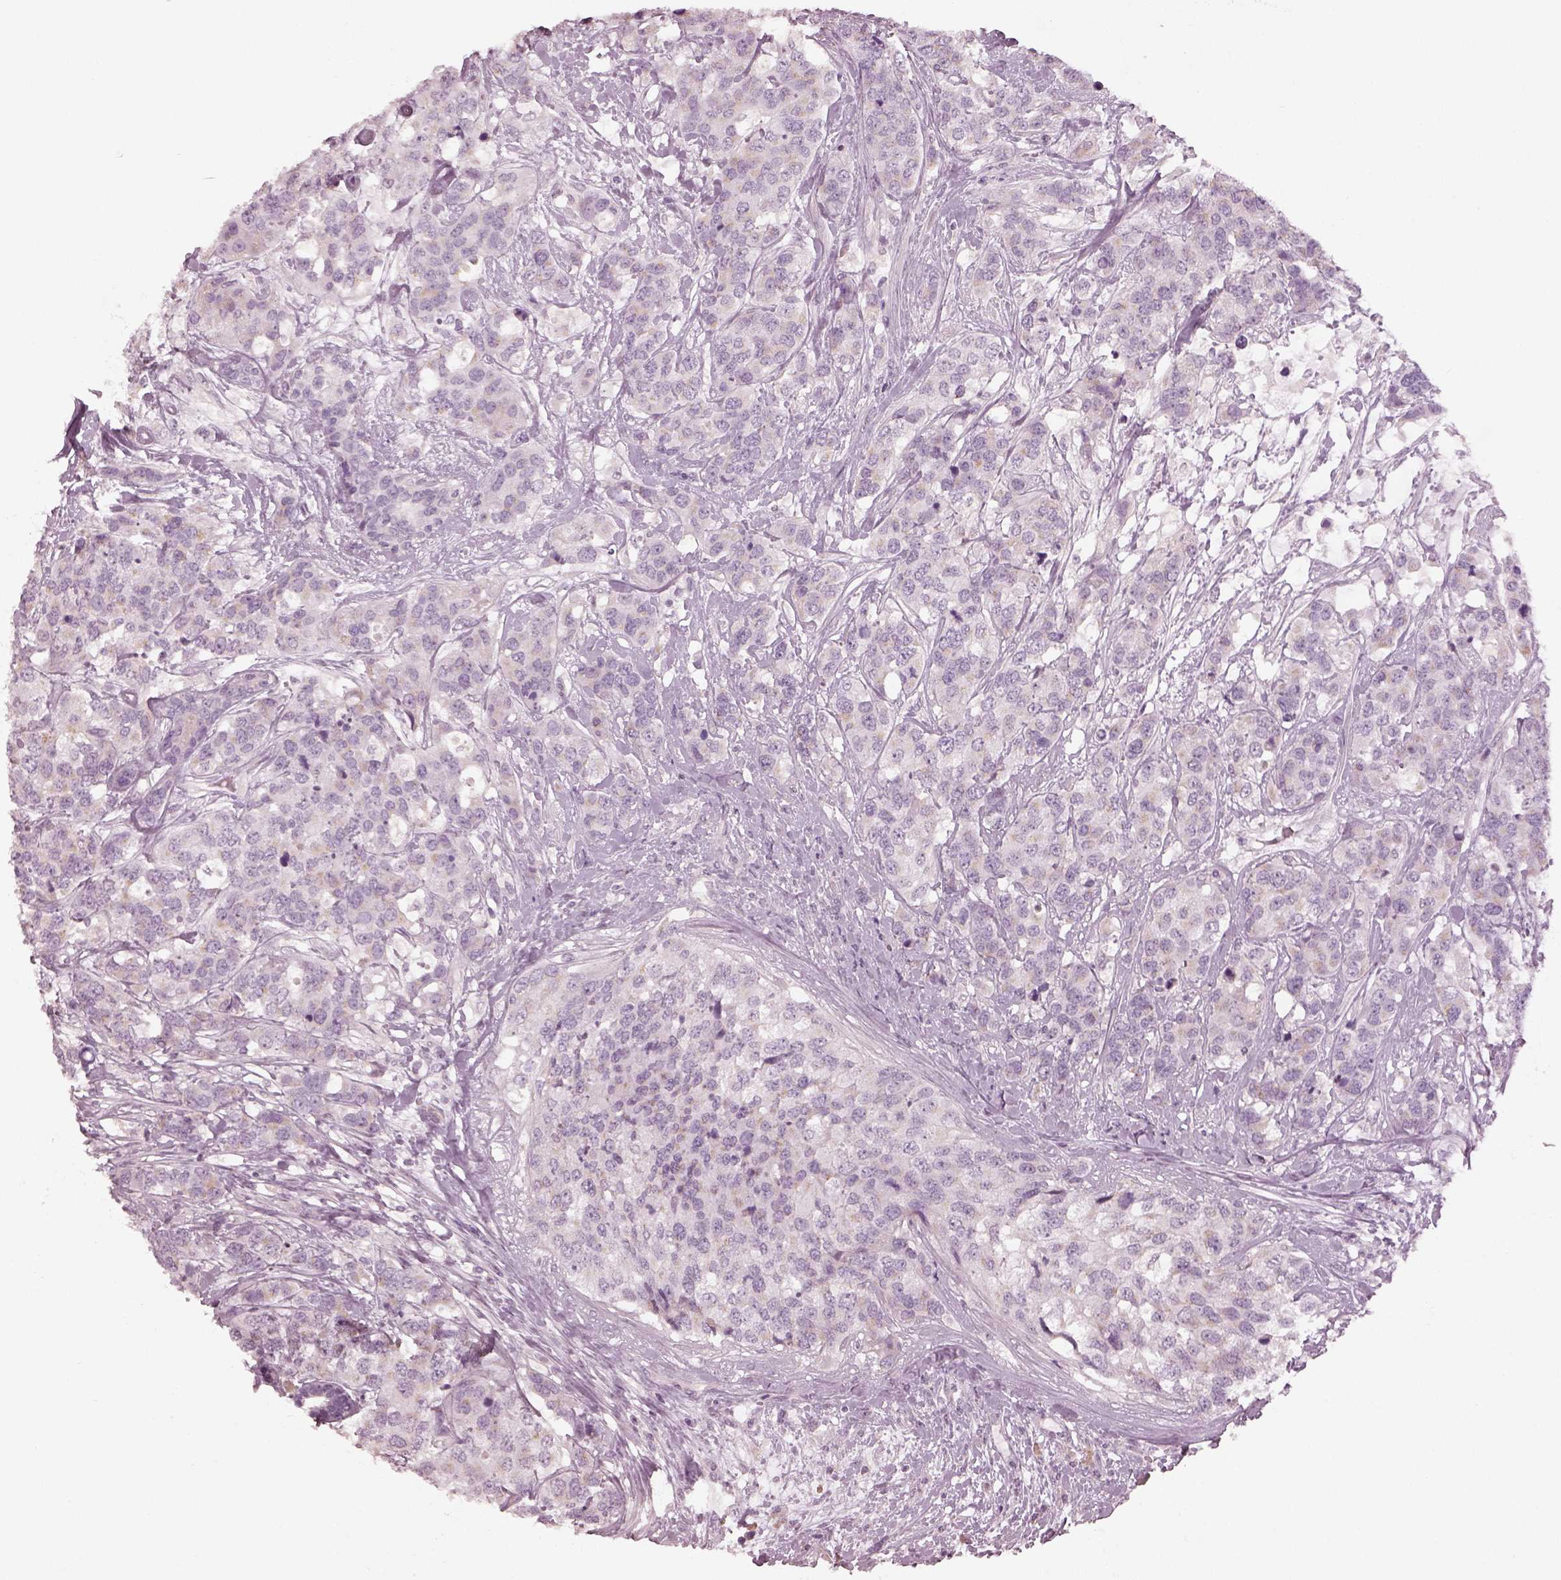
{"staining": {"intensity": "negative", "quantity": "none", "location": "none"}, "tissue": "breast cancer", "cell_type": "Tumor cells", "image_type": "cancer", "snomed": [{"axis": "morphology", "description": "Lobular carcinoma"}, {"axis": "topography", "description": "Breast"}], "caption": "Immunohistochemistry histopathology image of human lobular carcinoma (breast) stained for a protein (brown), which demonstrates no positivity in tumor cells.", "gene": "MIA", "patient": {"sex": "female", "age": 59}}